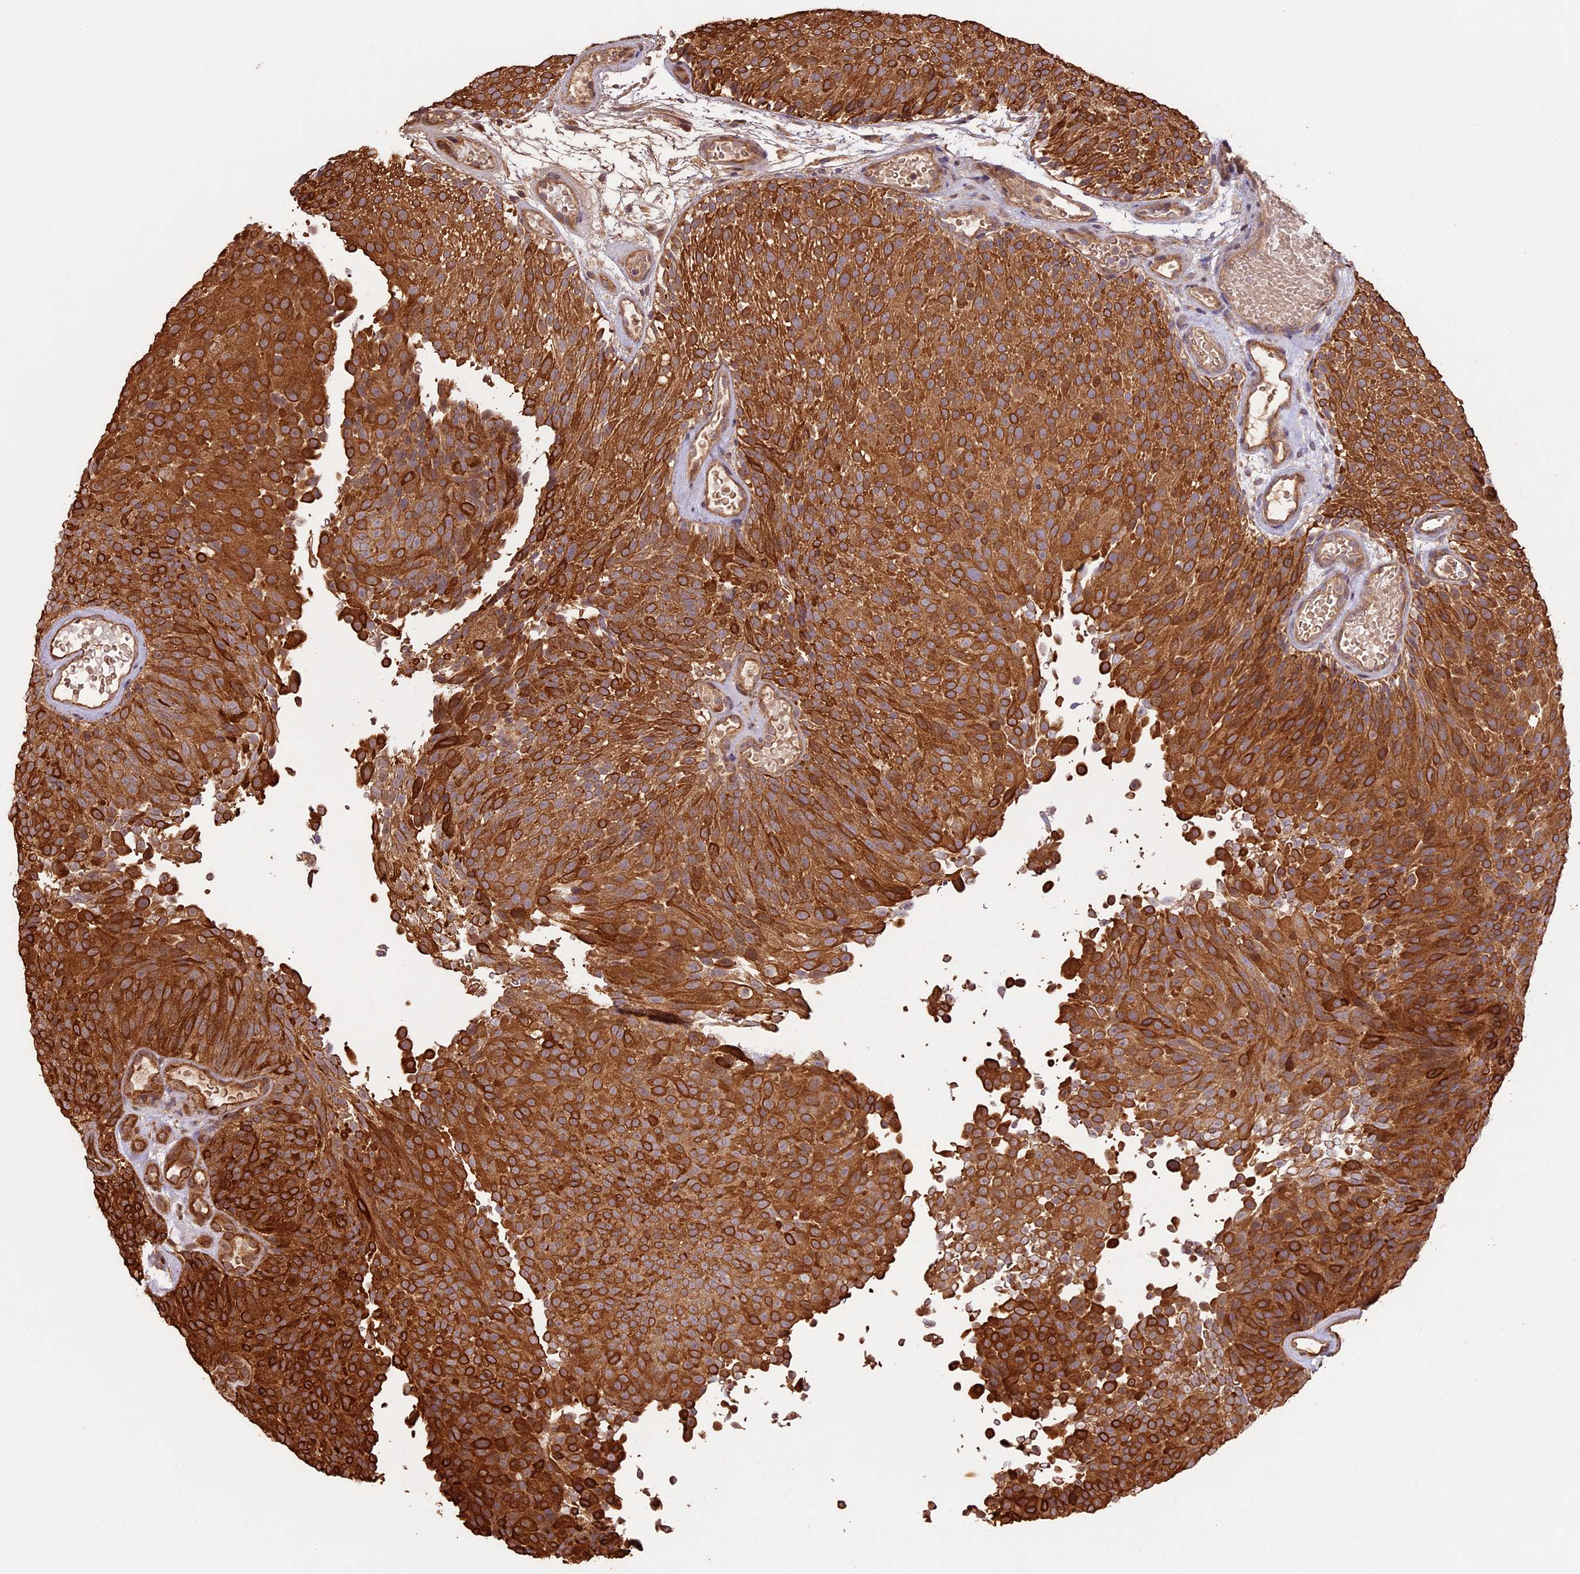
{"staining": {"intensity": "strong", "quantity": ">75%", "location": "cytoplasmic/membranous"}, "tissue": "urothelial cancer", "cell_type": "Tumor cells", "image_type": "cancer", "snomed": [{"axis": "morphology", "description": "Urothelial carcinoma, Low grade"}, {"axis": "topography", "description": "Urinary bladder"}], "caption": "Protein staining displays strong cytoplasmic/membranous staining in about >75% of tumor cells in urothelial cancer.", "gene": "BCAS4", "patient": {"sex": "male", "age": 78}}